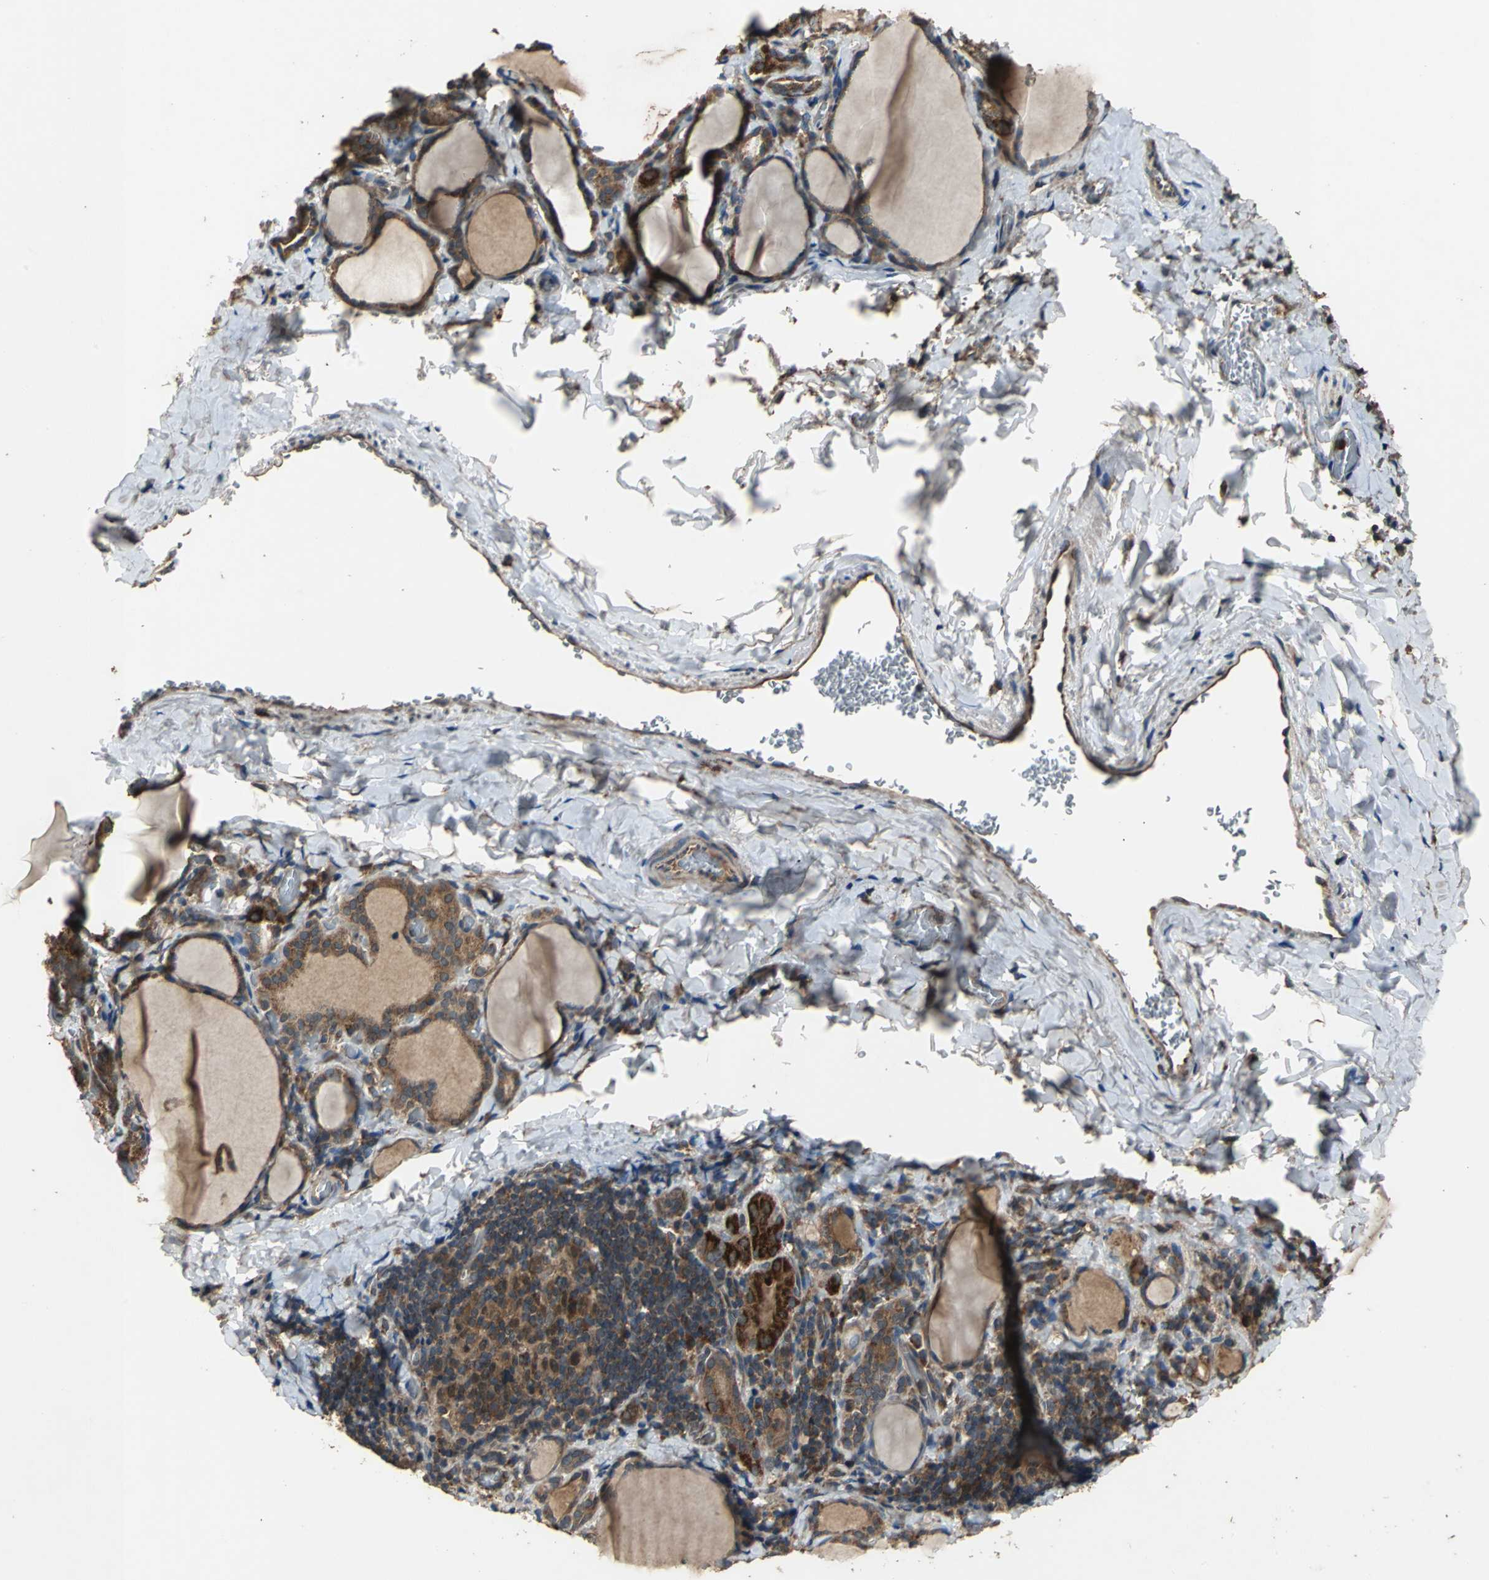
{"staining": {"intensity": "strong", "quantity": ">75%", "location": "cytoplasmic/membranous"}, "tissue": "thyroid gland", "cell_type": "Glandular cells", "image_type": "normal", "snomed": [{"axis": "morphology", "description": "Normal tissue, NOS"}, {"axis": "morphology", "description": "Papillary adenocarcinoma, NOS"}, {"axis": "topography", "description": "Thyroid gland"}], "caption": "Glandular cells reveal high levels of strong cytoplasmic/membranous positivity in about >75% of cells in benign human thyroid gland.", "gene": "ZNF608", "patient": {"sex": "female", "age": 30}}